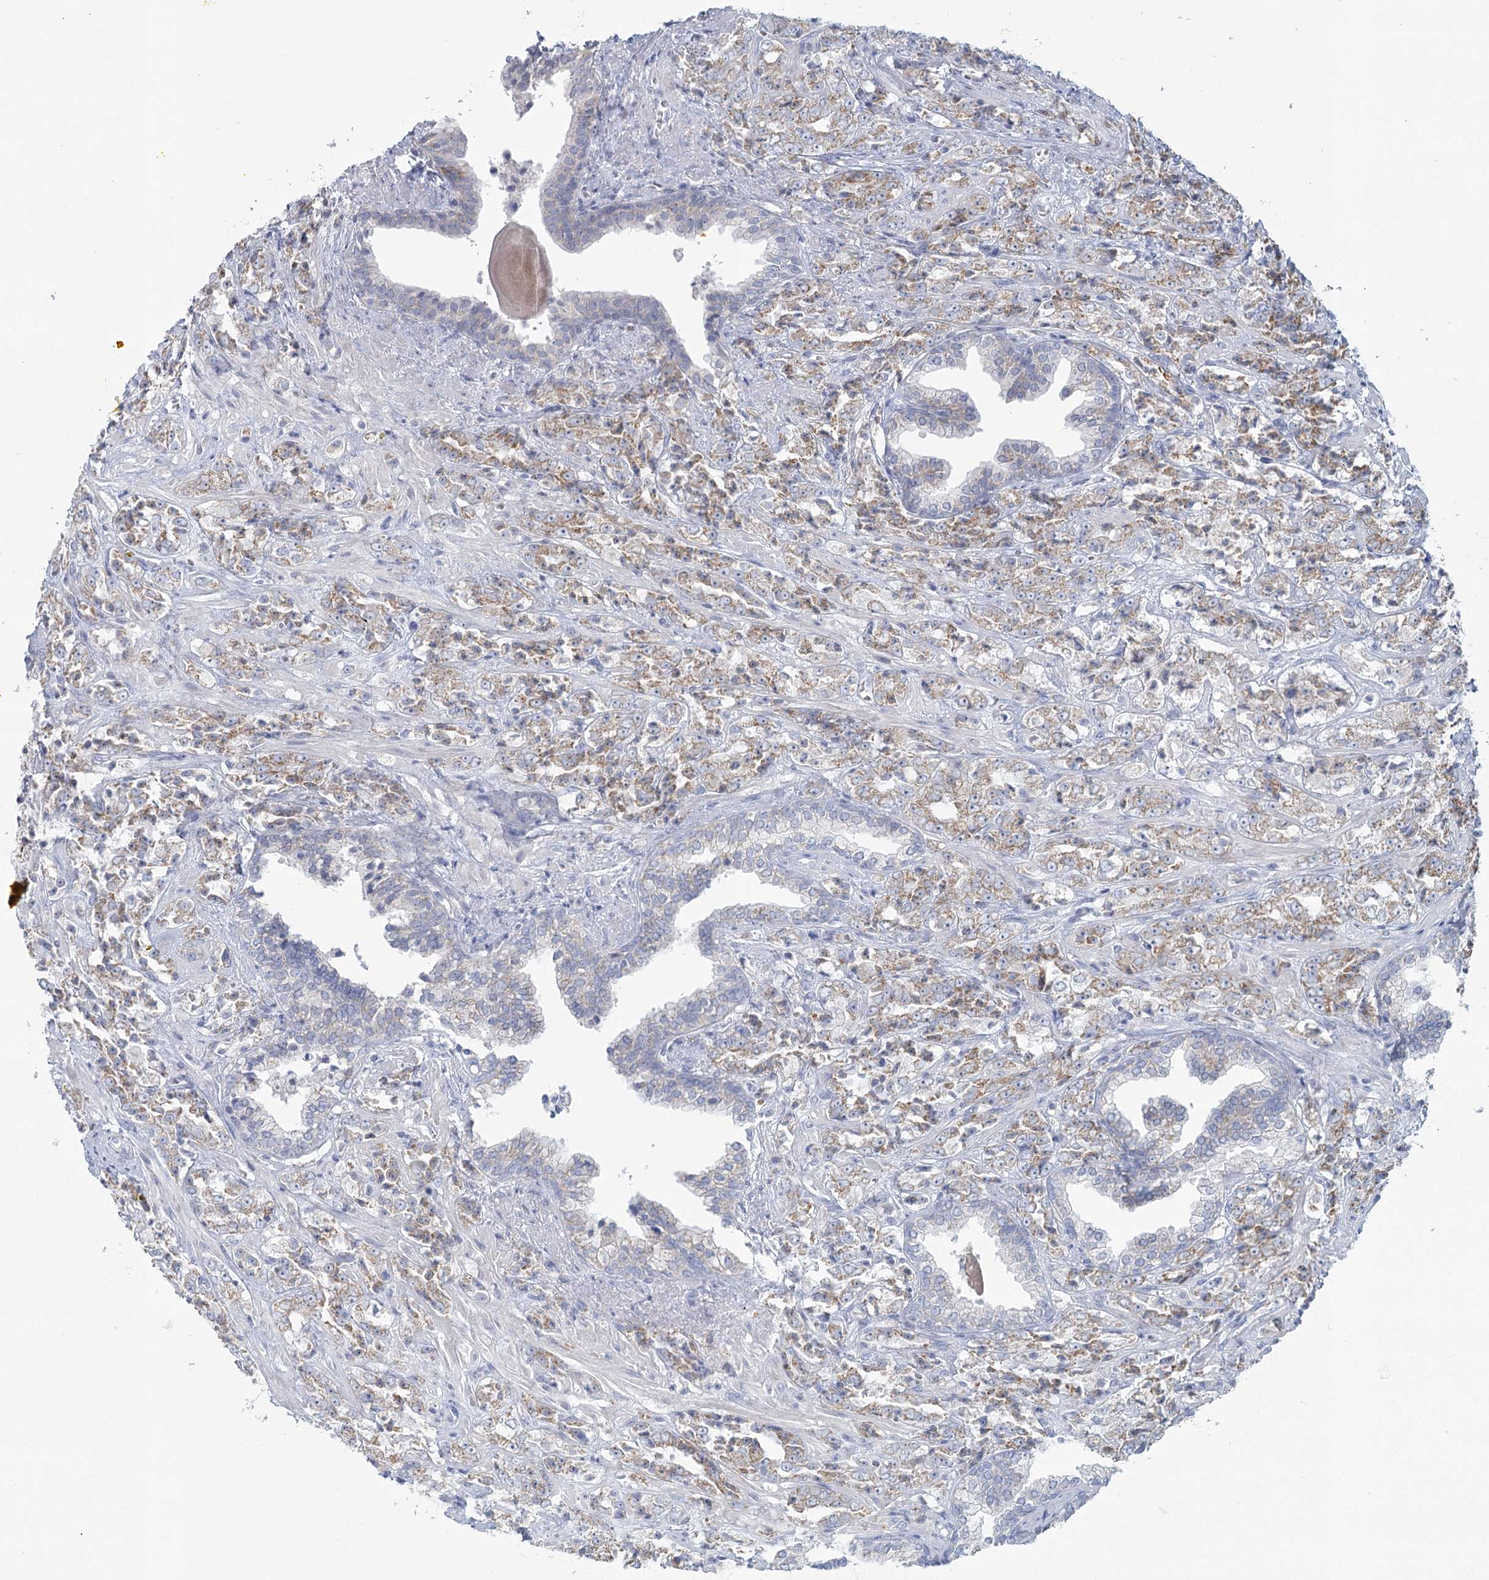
{"staining": {"intensity": "moderate", "quantity": "25%-75%", "location": "cytoplasmic/membranous"}, "tissue": "prostate cancer", "cell_type": "Tumor cells", "image_type": "cancer", "snomed": [{"axis": "morphology", "description": "Adenocarcinoma, High grade"}, {"axis": "topography", "description": "Prostate"}], "caption": "Adenocarcinoma (high-grade) (prostate) tissue exhibits moderate cytoplasmic/membranous staining in about 25%-75% of tumor cells, visualized by immunohistochemistry.", "gene": "BPHL", "patient": {"sex": "male", "age": 71}}